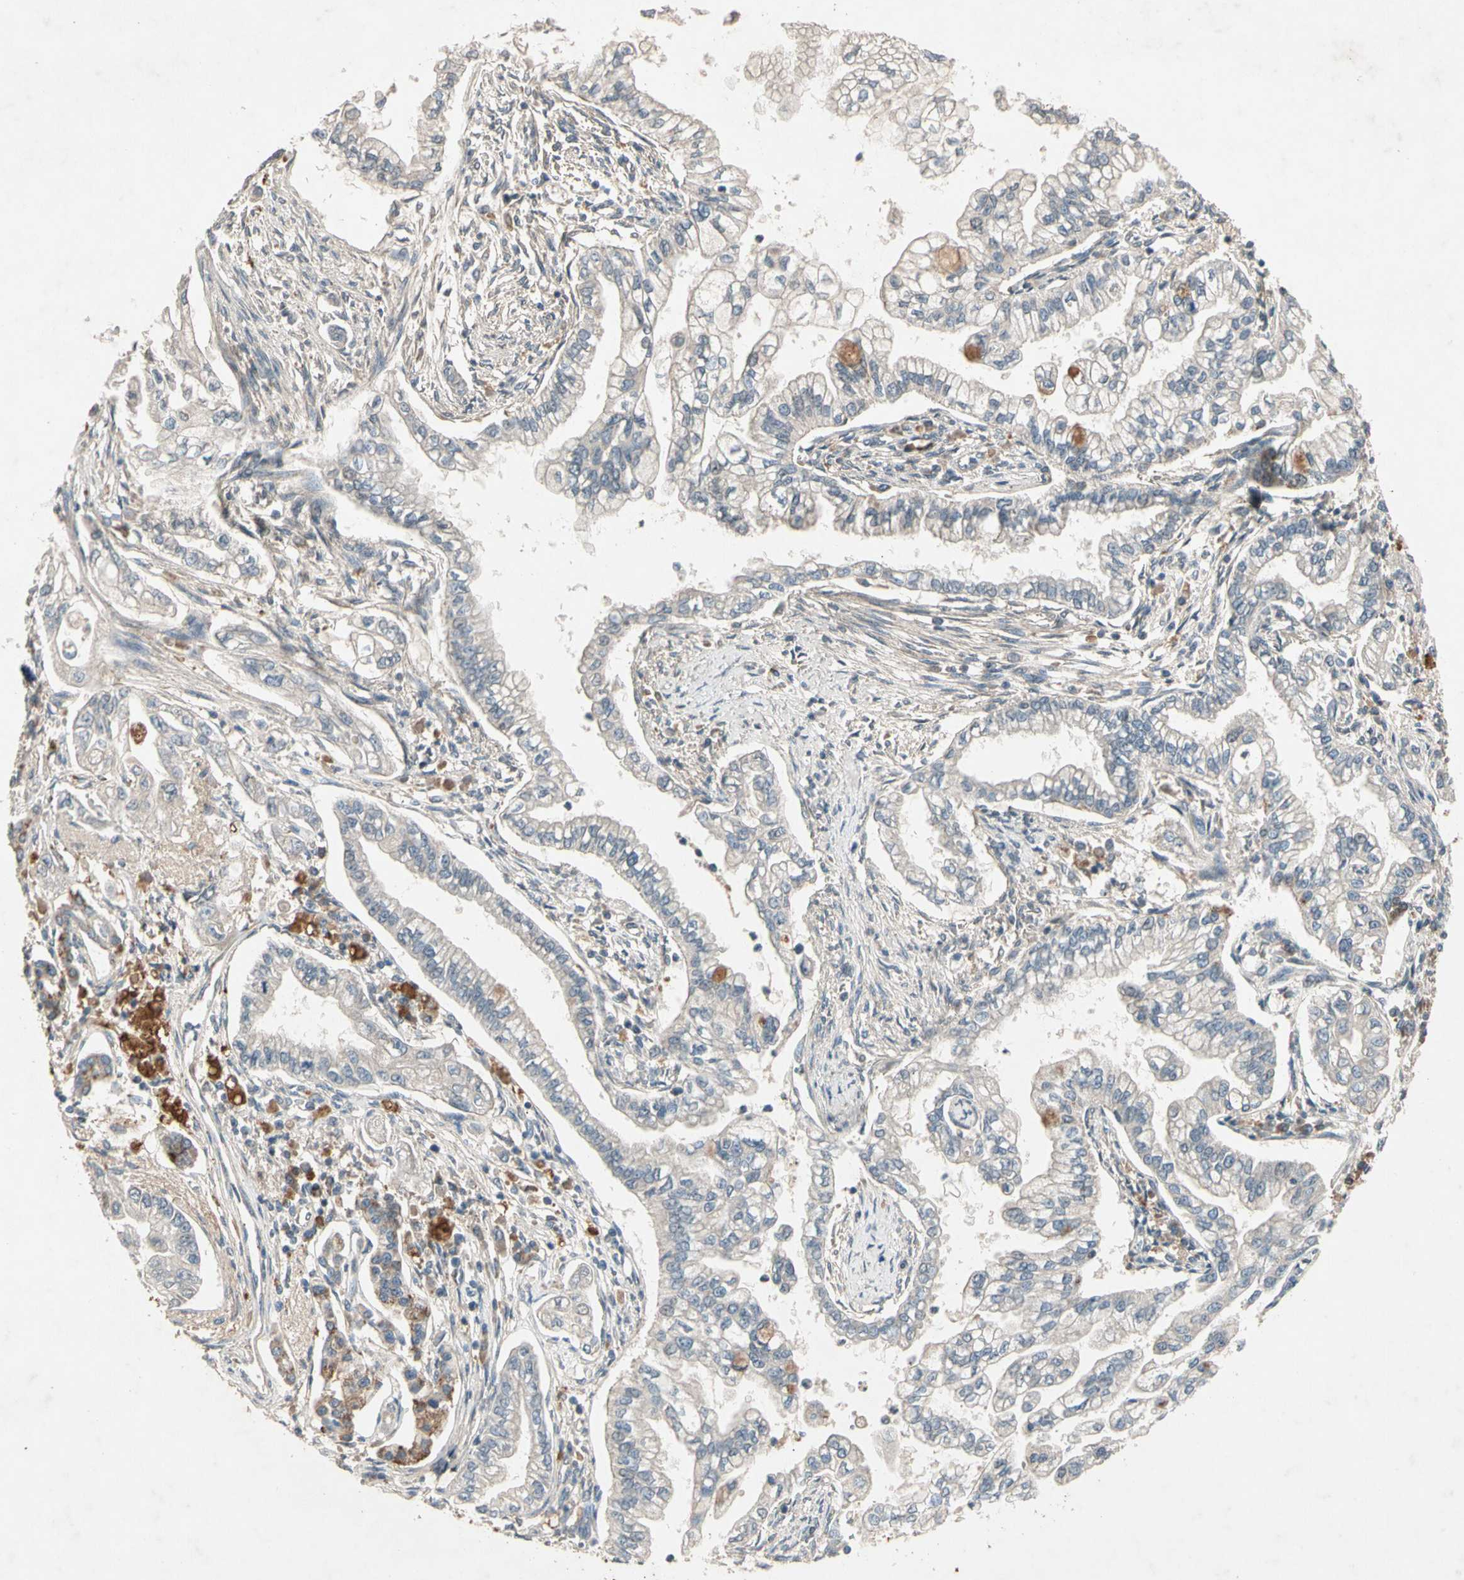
{"staining": {"intensity": "weak", "quantity": "25%-75%", "location": "cytoplasmic/membranous"}, "tissue": "pancreatic cancer", "cell_type": "Tumor cells", "image_type": "cancer", "snomed": [{"axis": "morphology", "description": "Normal tissue, NOS"}, {"axis": "topography", "description": "Pancreas"}], "caption": "DAB immunohistochemical staining of human pancreatic cancer reveals weak cytoplasmic/membranous protein positivity in about 25%-75% of tumor cells.", "gene": "GPLD1", "patient": {"sex": "male", "age": 42}}